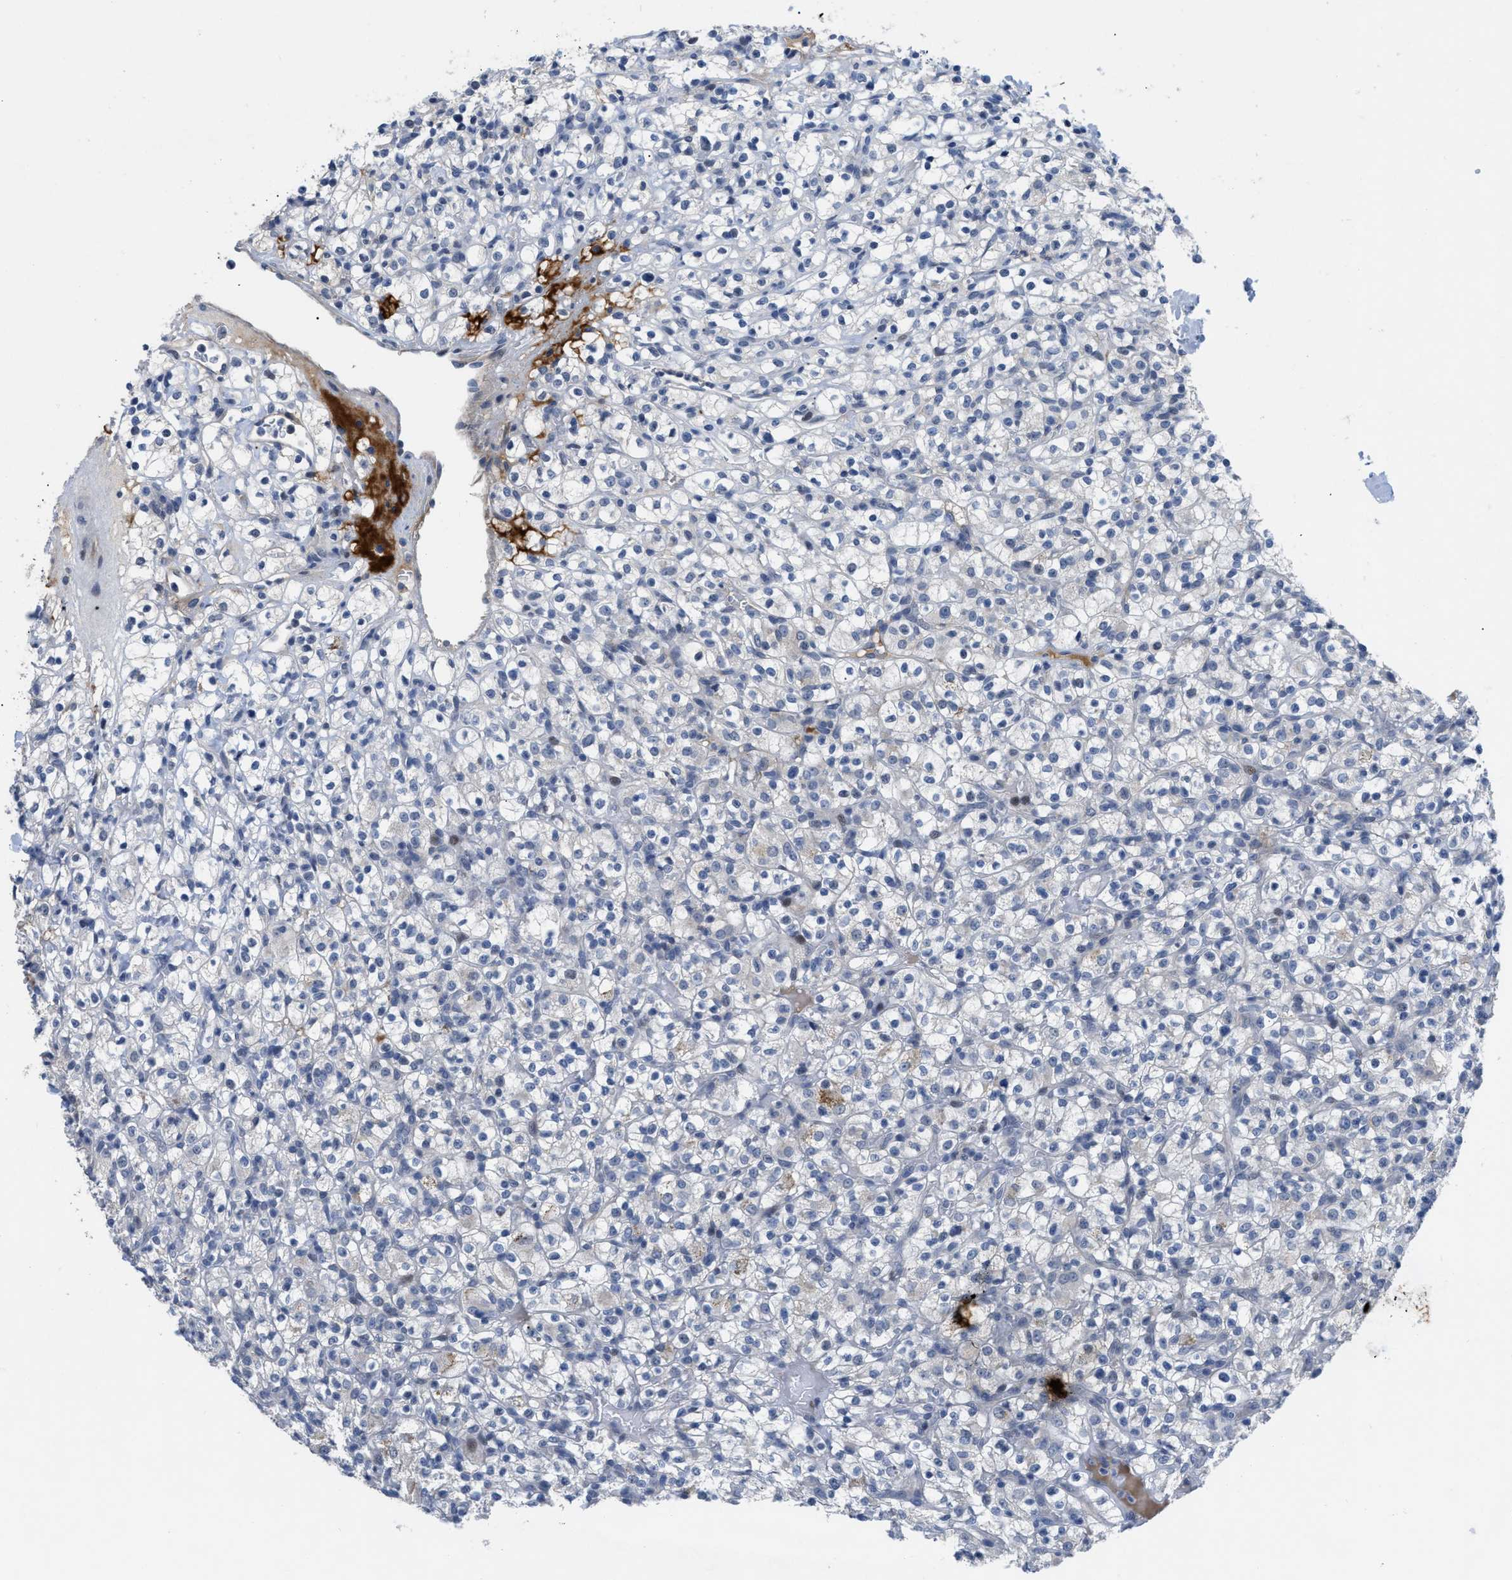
{"staining": {"intensity": "negative", "quantity": "none", "location": "none"}, "tissue": "renal cancer", "cell_type": "Tumor cells", "image_type": "cancer", "snomed": [{"axis": "morphology", "description": "Normal tissue, NOS"}, {"axis": "morphology", "description": "Adenocarcinoma, NOS"}, {"axis": "topography", "description": "Kidney"}], "caption": "IHC of renal cancer displays no positivity in tumor cells.", "gene": "OR9K2", "patient": {"sex": "female", "age": 72}}